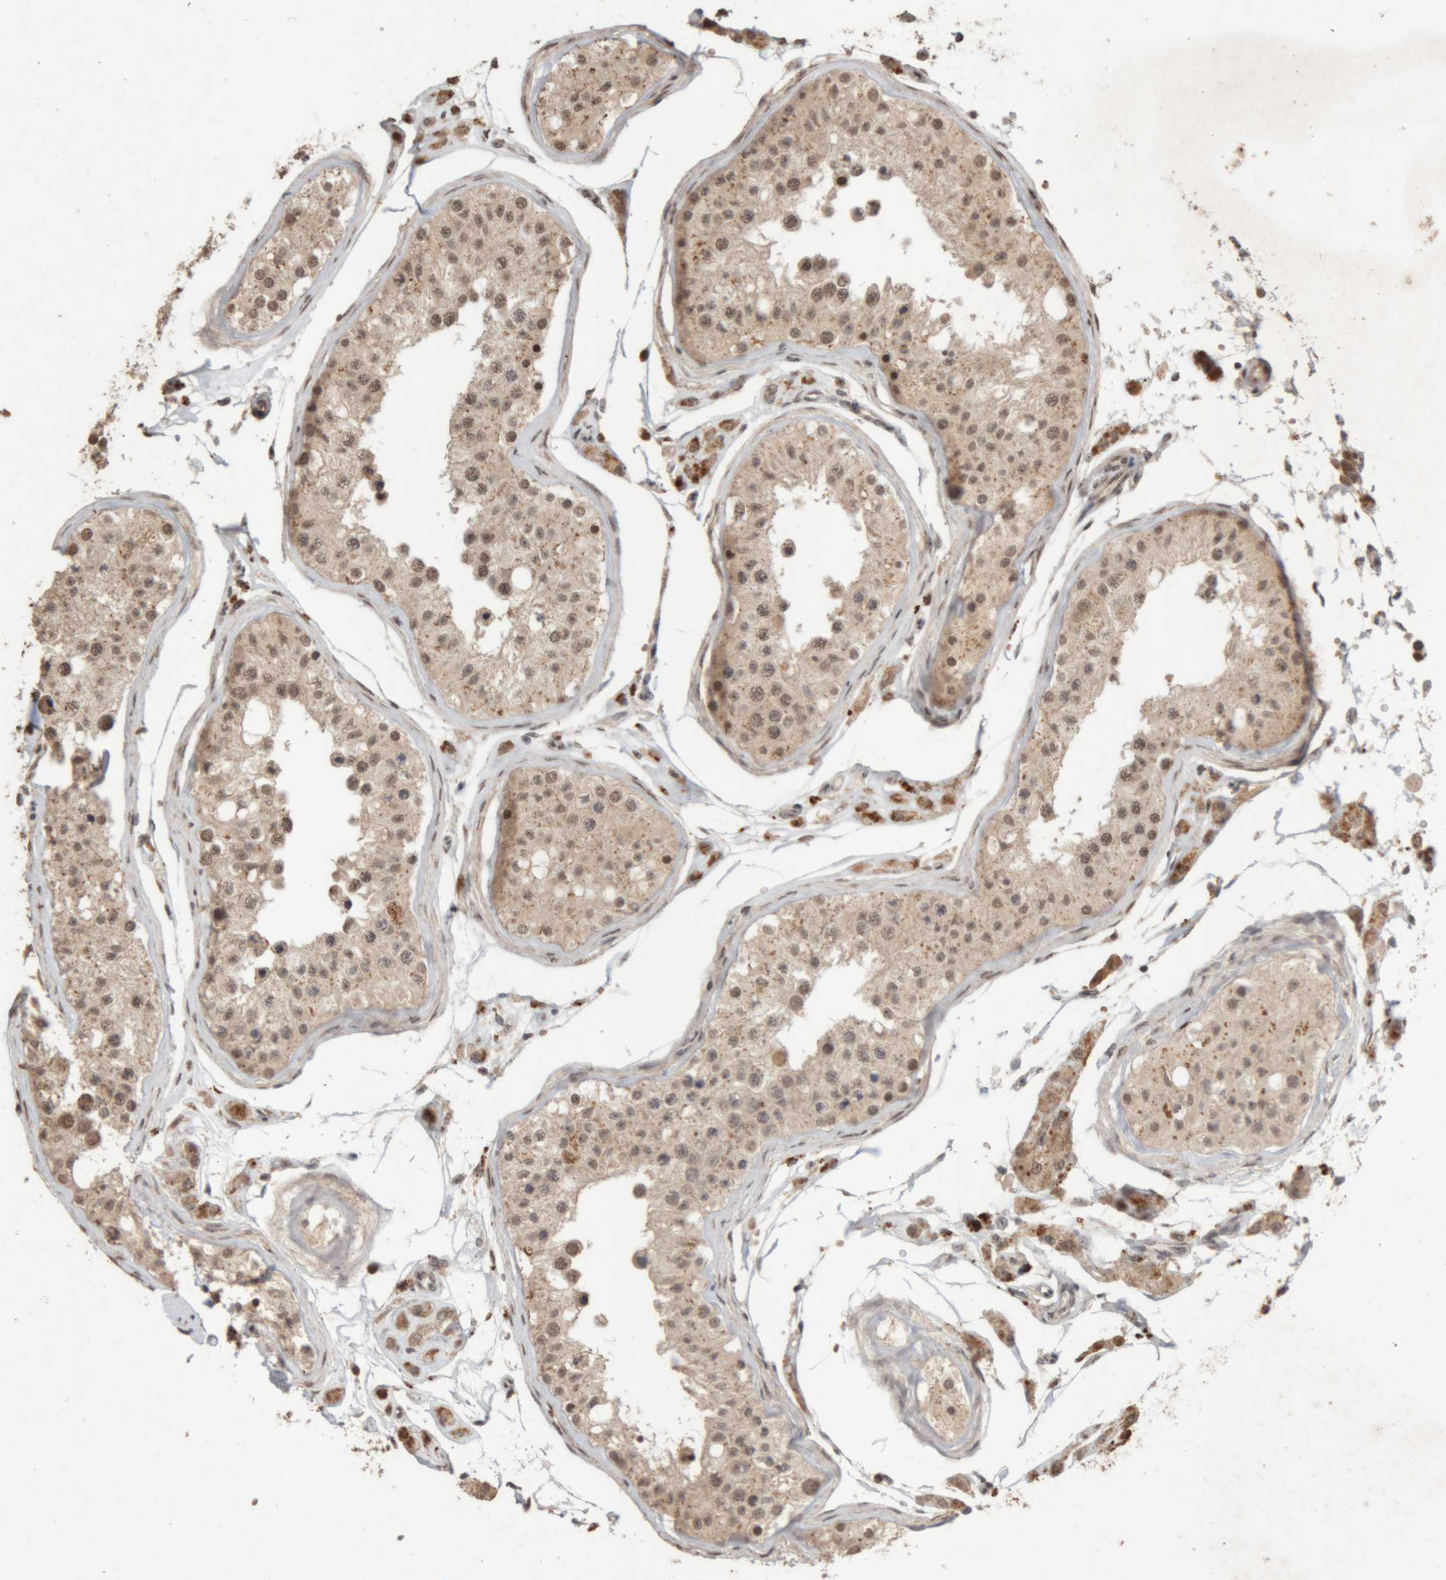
{"staining": {"intensity": "moderate", "quantity": ">75%", "location": "cytoplasmic/membranous,nuclear"}, "tissue": "testis", "cell_type": "Cells in seminiferous ducts", "image_type": "normal", "snomed": [{"axis": "morphology", "description": "Normal tissue, NOS"}, {"axis": "morphology", "description": "Adenocarcinoma, metastatic, NOS"}, {"axis": "topography", "description": "Testis"}], "caption": "Moderate cytoplasmic/membranous,nuclear staining for a protein is present in approximately >75% of cells in seminiferous ducts of benign testis using immunohistochemistry (IHC).", "gene": "KEAP1", "patient": {"sex": "male", "age": 26}}